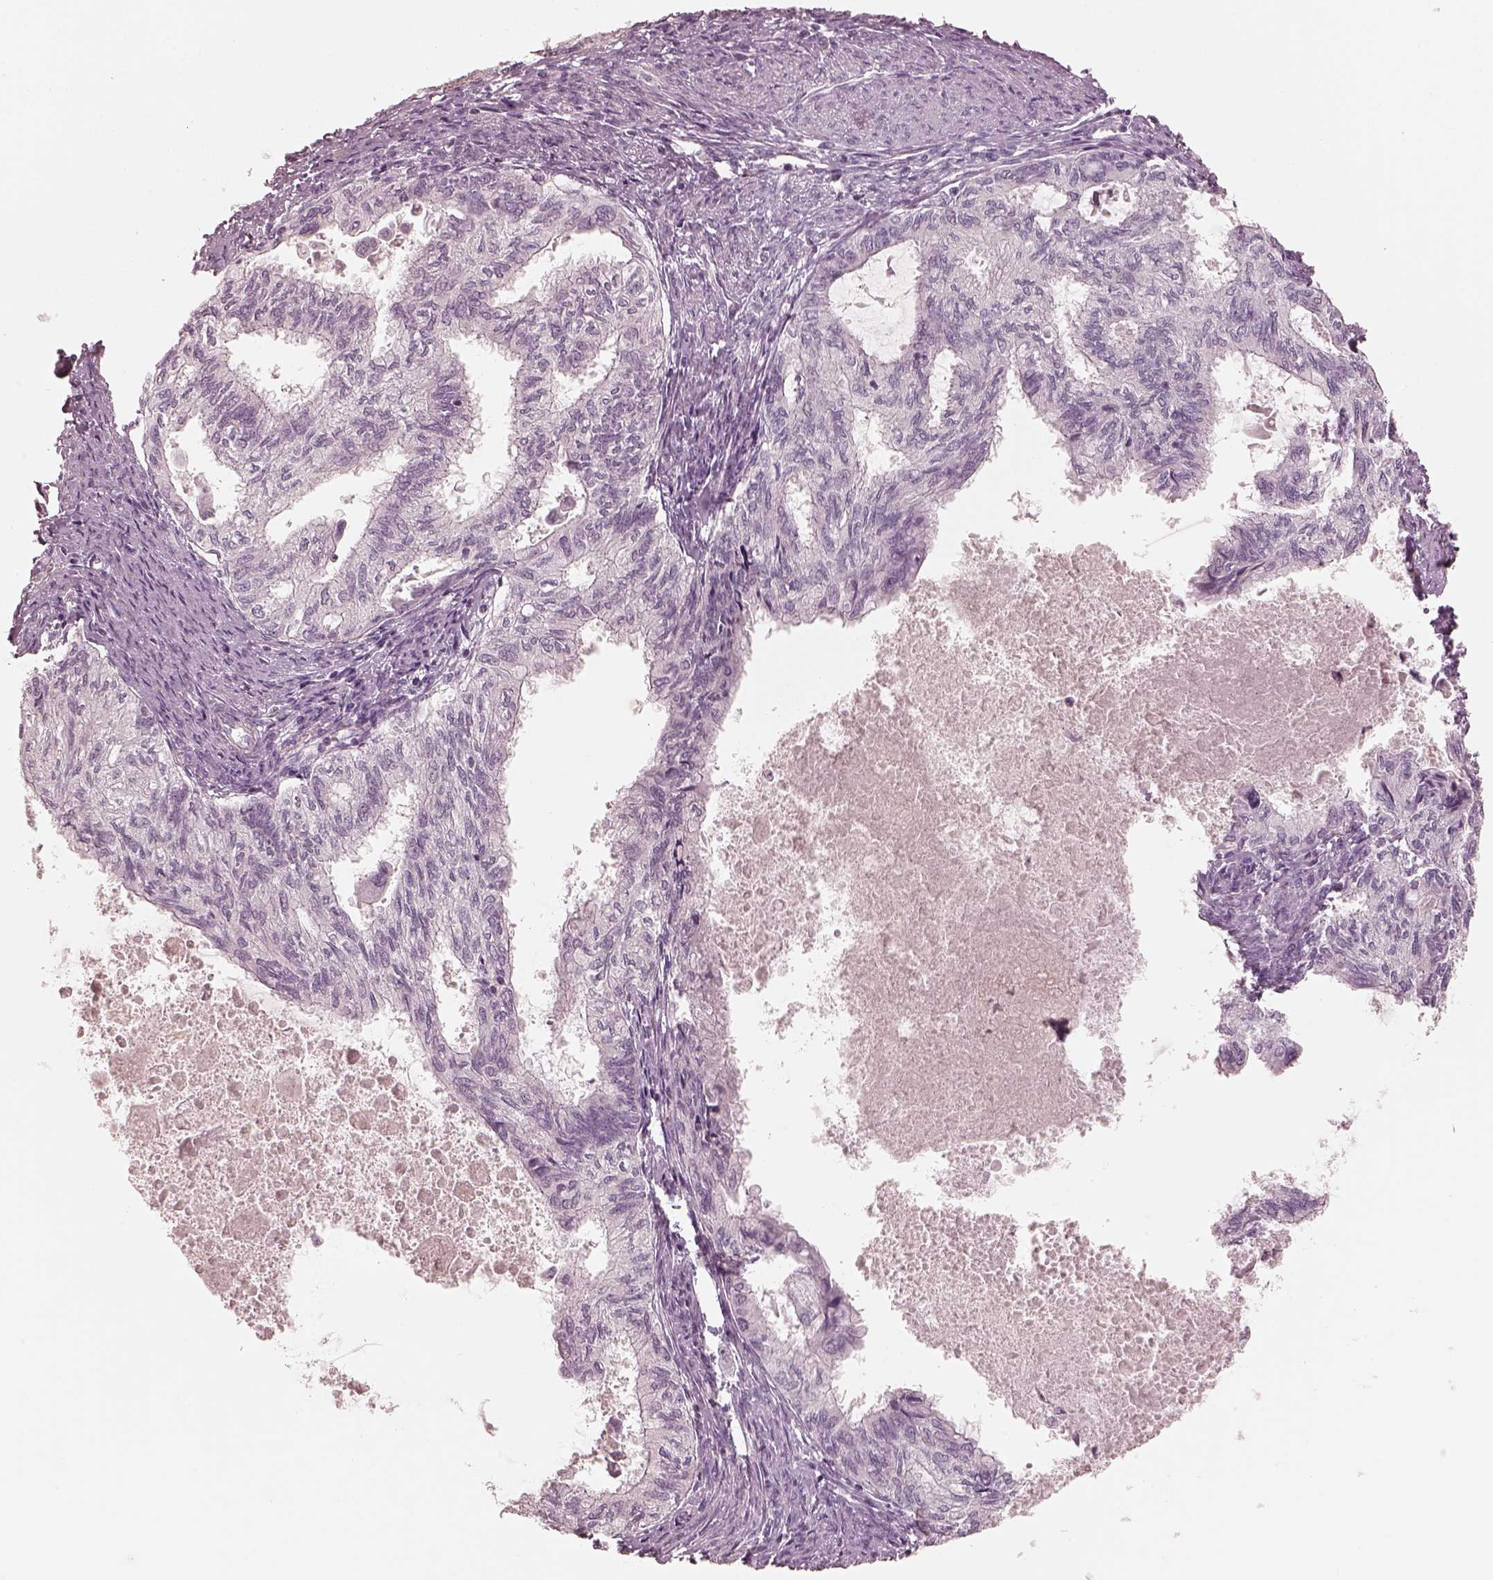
{"staining": {"intensity": "negative", "quantity": "none", "location": "none"}, "tissue": "endometrial cancer", "cell_type": "Tumor cells", "image_type": "cancer", "snomed": [{"axis": "morphology", "description": "Adenocarcinoma, NOS"}, {"axis": "topography", "description": "Endometrium"}], "caption": "Immunohistochemistry (IHC) micrograph of neoplastic tissue: endometrial cancer stained with DAB shows no significant protein staining in tumor cells.", "gene": "PRKACG", "patient": {"sex": "female", "age": 86}}